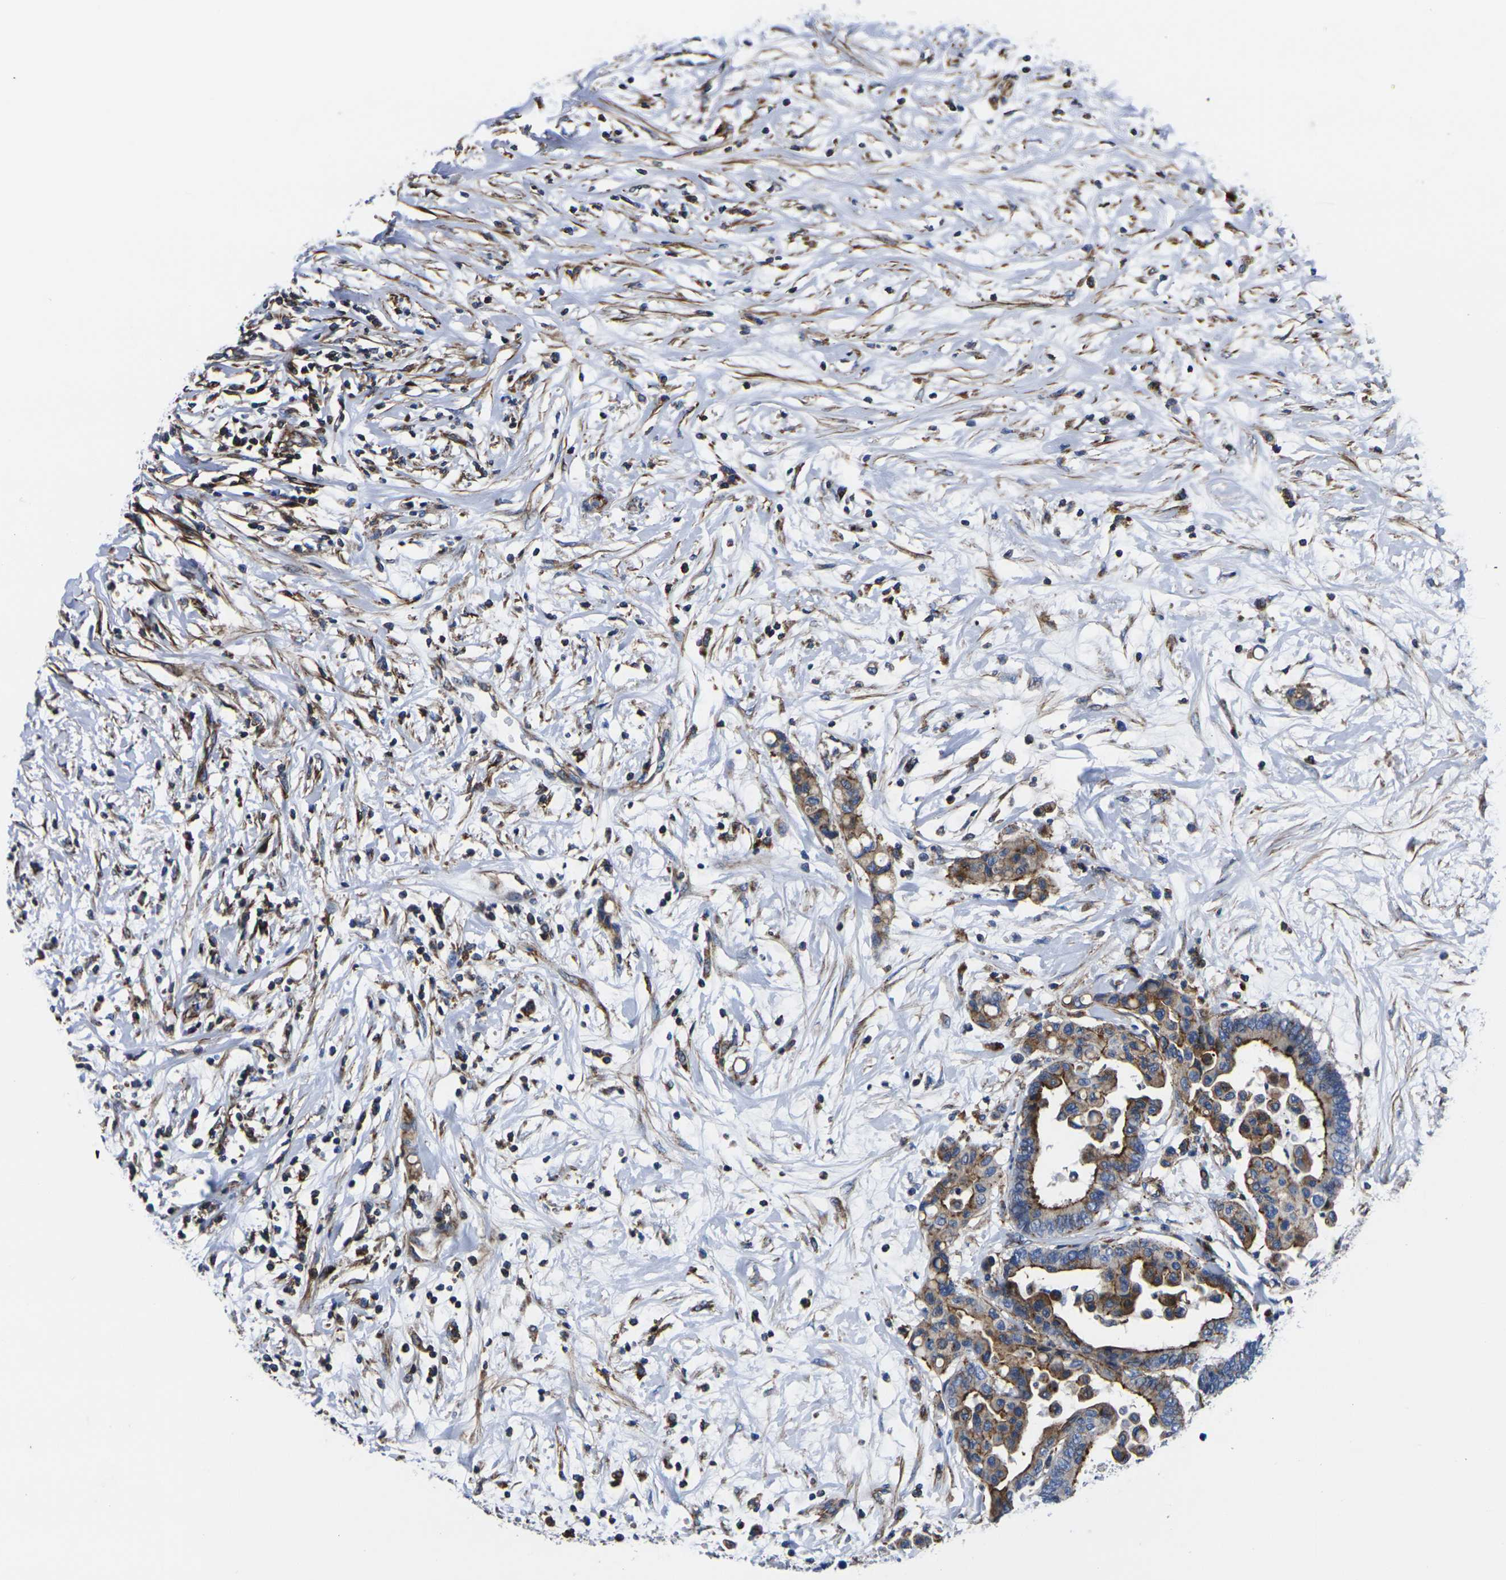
{"staining": {"intensity": "strong", "quantity": ">75%", "location": "cytoplasmic/membranous"}, "tissue": "colorectal cancer", "cell_type": "Tumor cells", "image_type": "cancer", "snomed": [{"axis": "morphology", "description": "Normal tissue, NOS"}, {"axis": "morphology", "description": "Adenocarcinoma, NOS"}, {"axis": "topography", "description": "Colon"}], "caption": "The immunohistochemical stain shows strong cytoplasmic/membranous expression in tumor cells of colorectal adenocarcinoma tissue.", "gene": "GPR4", "patient": {"sex": "male", "age": 82}}